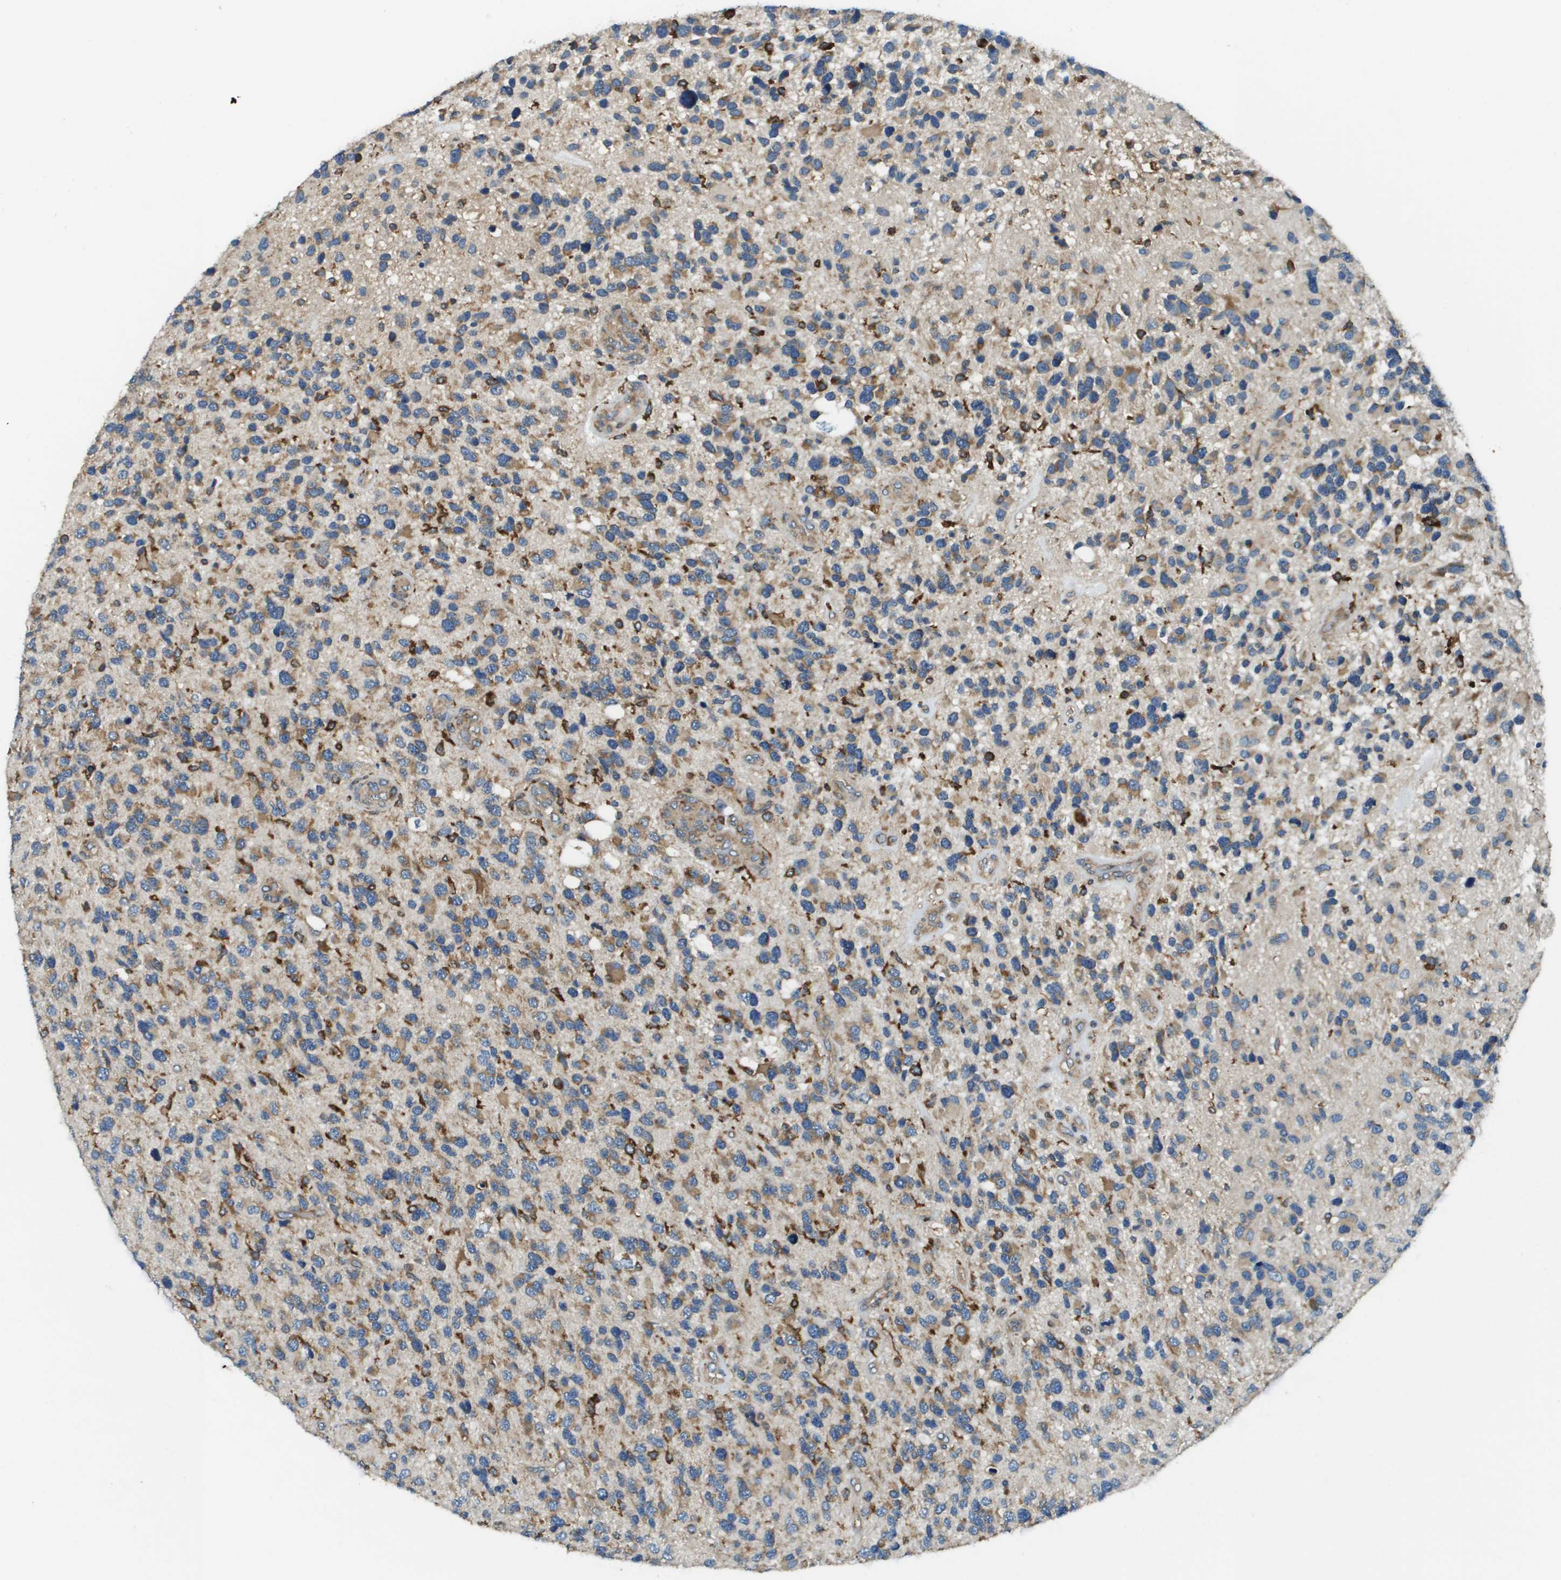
{"staining": {"intensity": "moderate", "quantity": ">75%", "location": "cytoplasmic/membranous"}, "tissue": "glioma", "cell_type": "Tumor cells", "image_type": "cancer", "snomed": [{"axis": "morphology", "description": "Glioma, malignant, High grade"}, {"axis": "topography", "description": "Brain"}], "caption": "Immunohistochemical staining of malignant glioma (high-grade) reveals medium levels of moderate cytoplasmic/membranous expression in about >75% of tumor cells.", "gene": "CNPY3", "patient": {"sex": "female", "age": 58}}